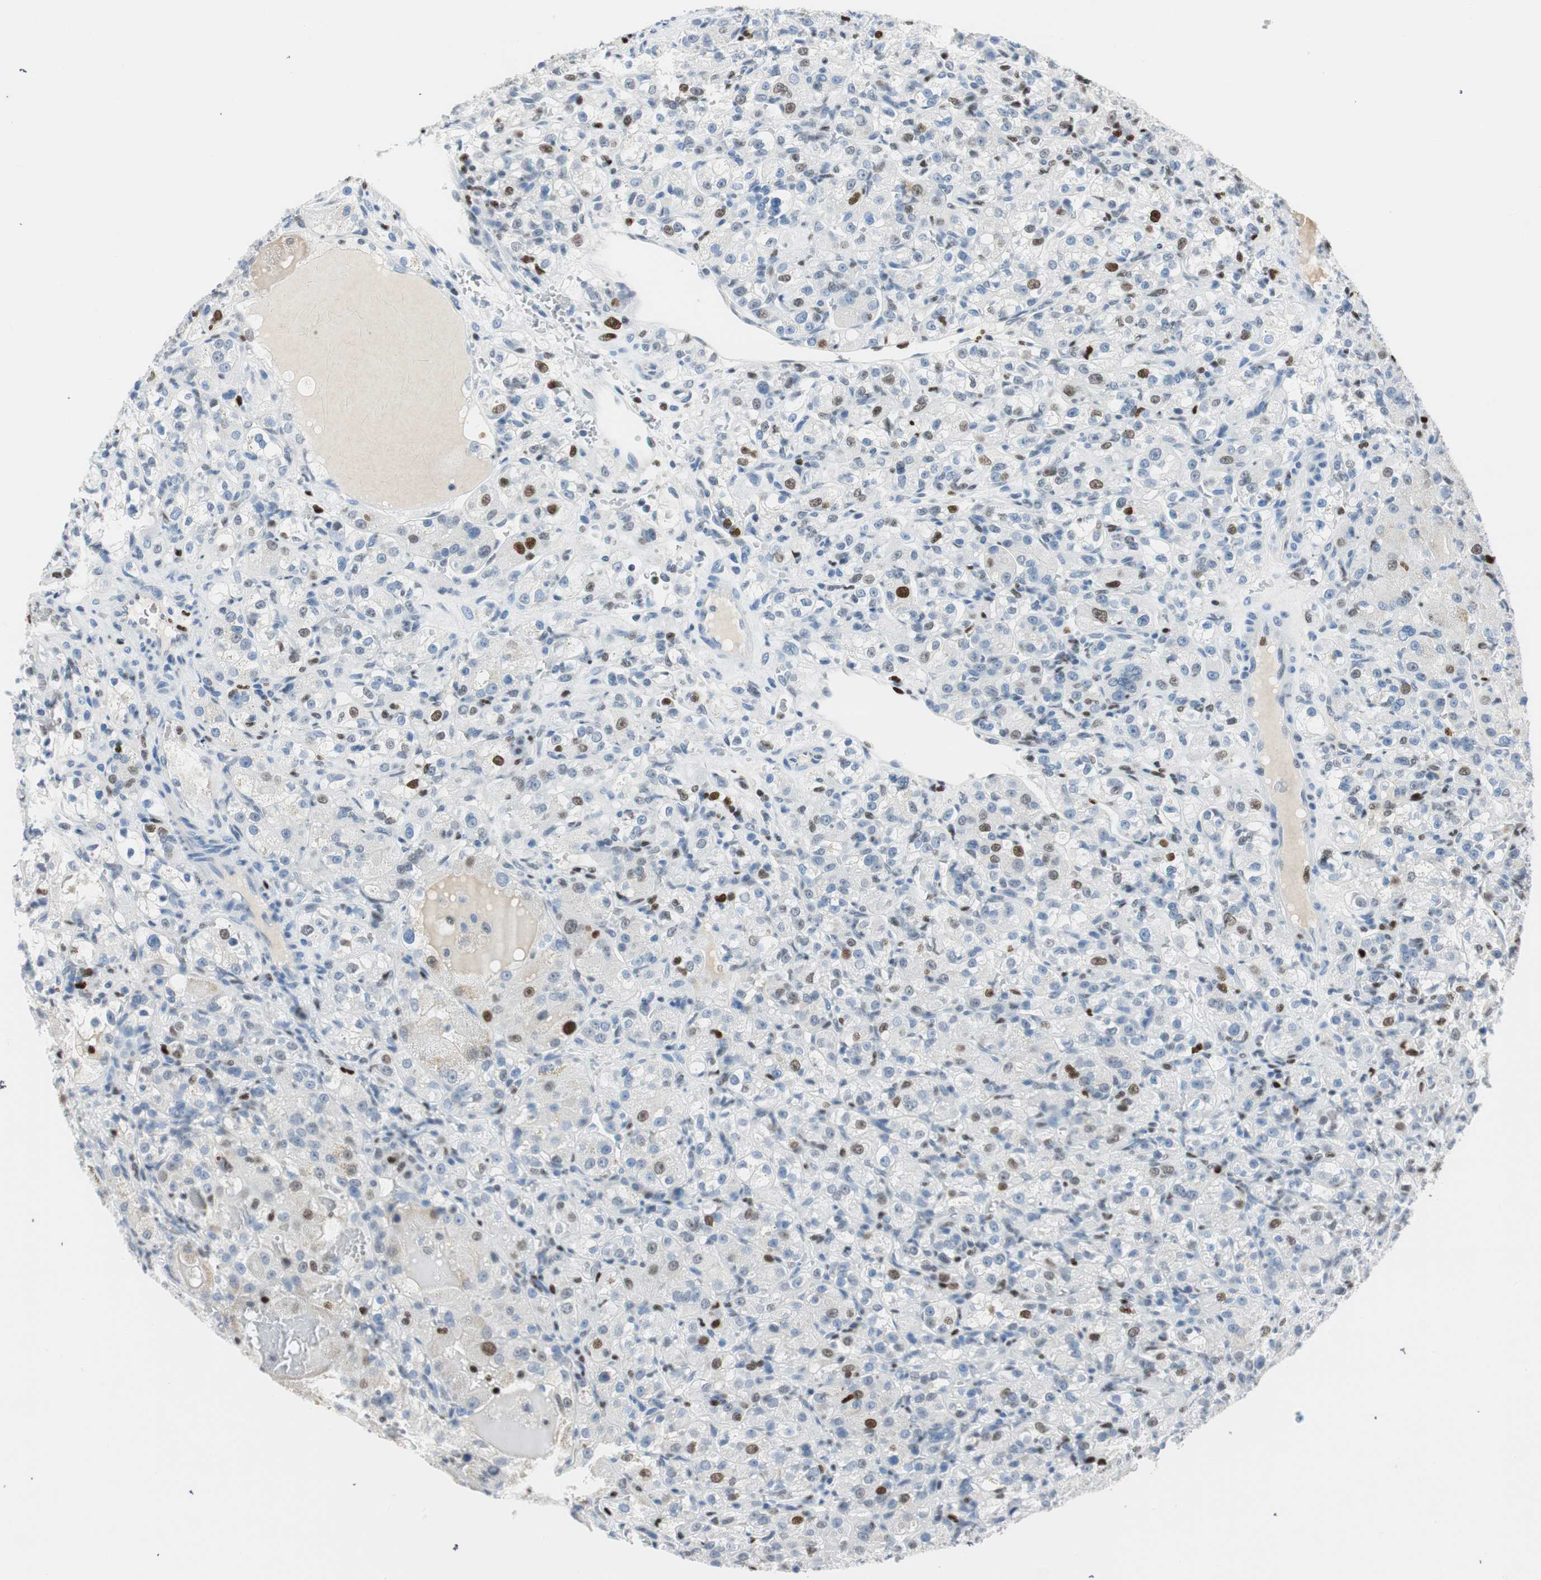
{"staining": {"intensity": "moderate", "quantity": "<25%", "location": "nuclear"}, "tissue": "renal cancer", "cell_type": "Tumor cells", "image_type": "cancer", "snomed": [{"axis": "morphology", "description": "Normal tissue, NOS"}, {"axis": "morphology", "description": "Adenocarcinoma, NOS"}, {"axis": "topography", "description": "Kidney"}], "caption": "Protein staining exhibits moderate nuclear staining in approximately <25% of tumor cells in renal cancer.", "gene": "EZH2", "patient": {"sex": "male", "age": 61}}